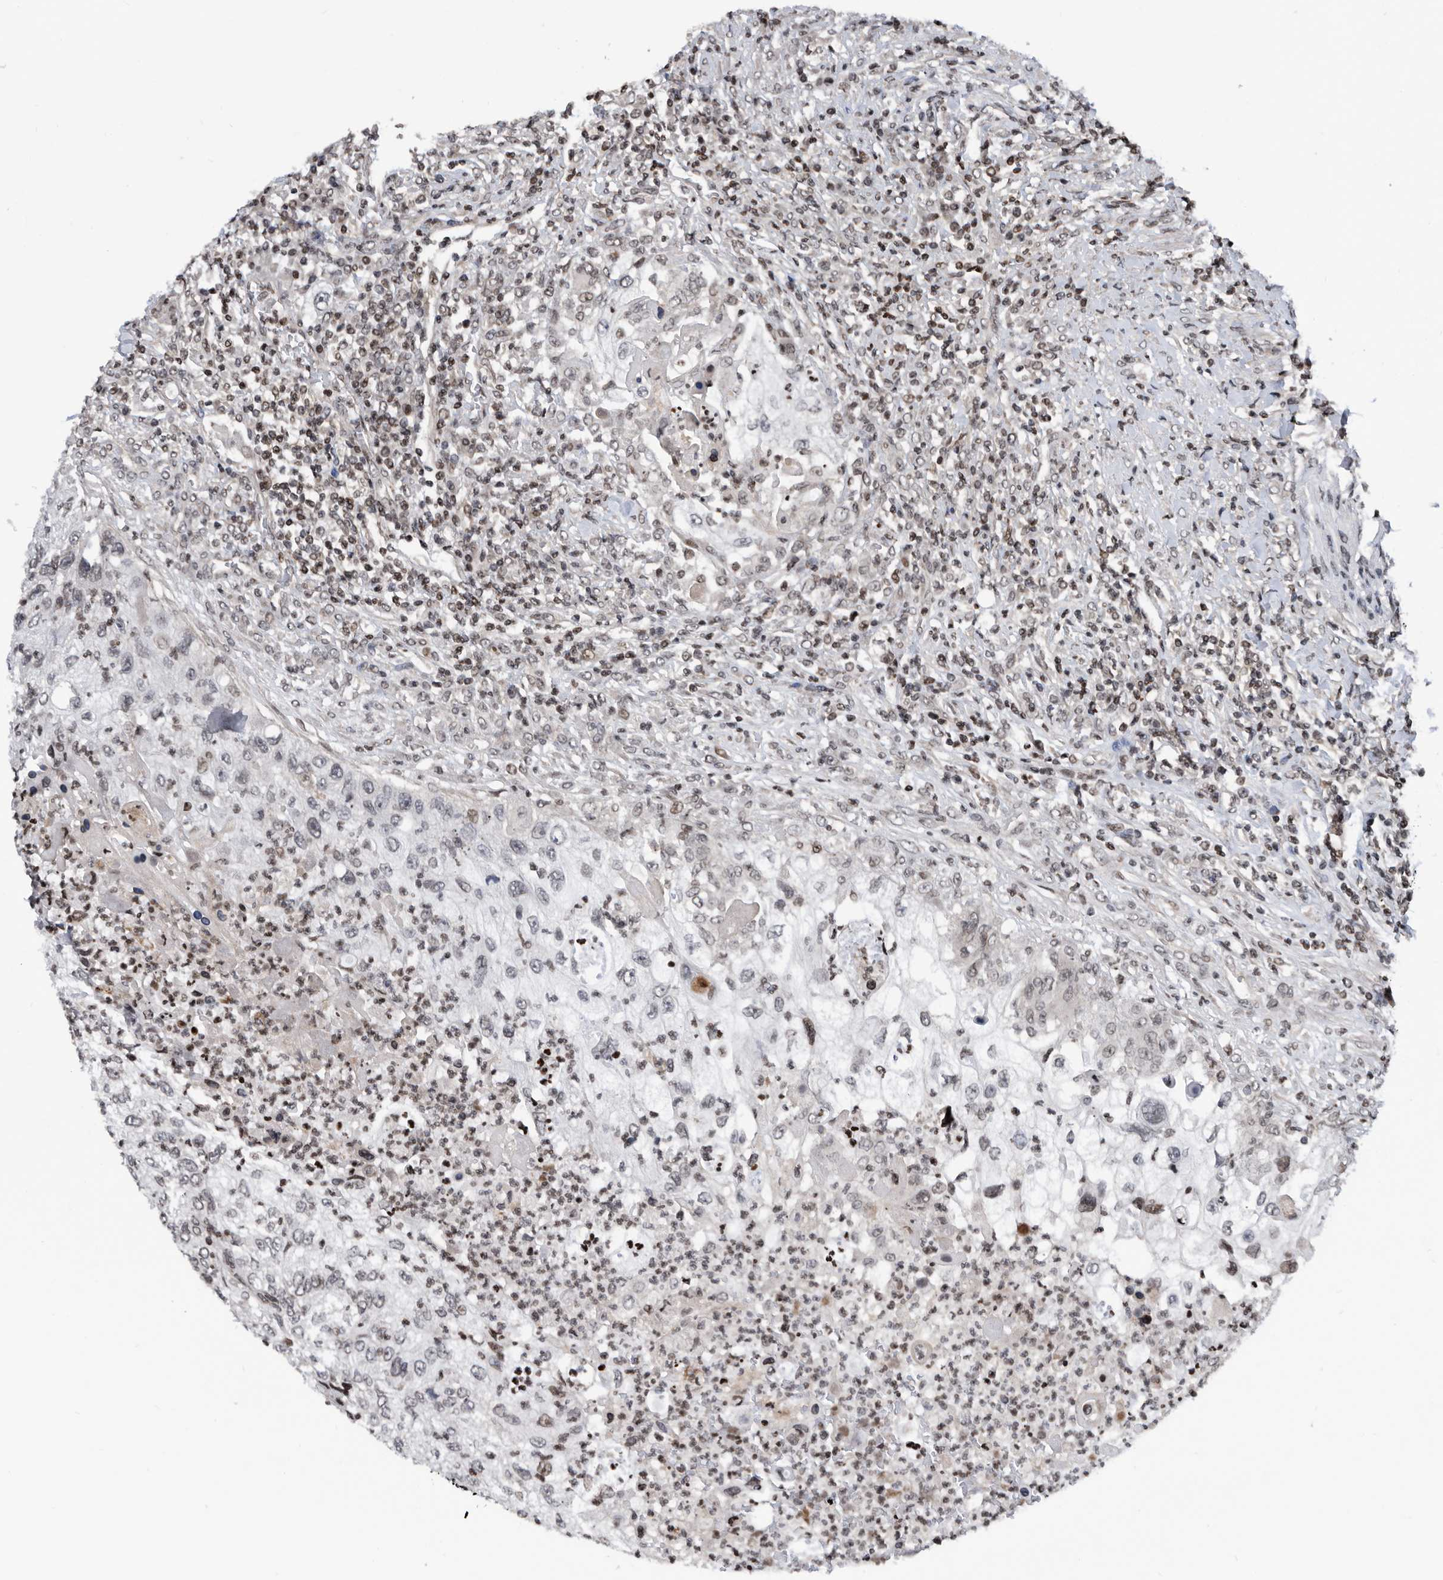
{"staining": {"intensity": "weak", "quantity": "<25%", "location": "nuclear"}, "tissue": "urothelial cancer", "cell_type": "Tumor cells", "image_type": "cancer", "snomed": [{"axis": "morphology", "description": "Urothelial carcinoma, High grade"}, {"axis": "topography", "description": "Urinary bladder"}], "caption": "IHC of urothelial cancer demonstrates no positivity in tumor cells.", "gene": "SNRNP48", "patient": {"sex": "female", "age": 60}}